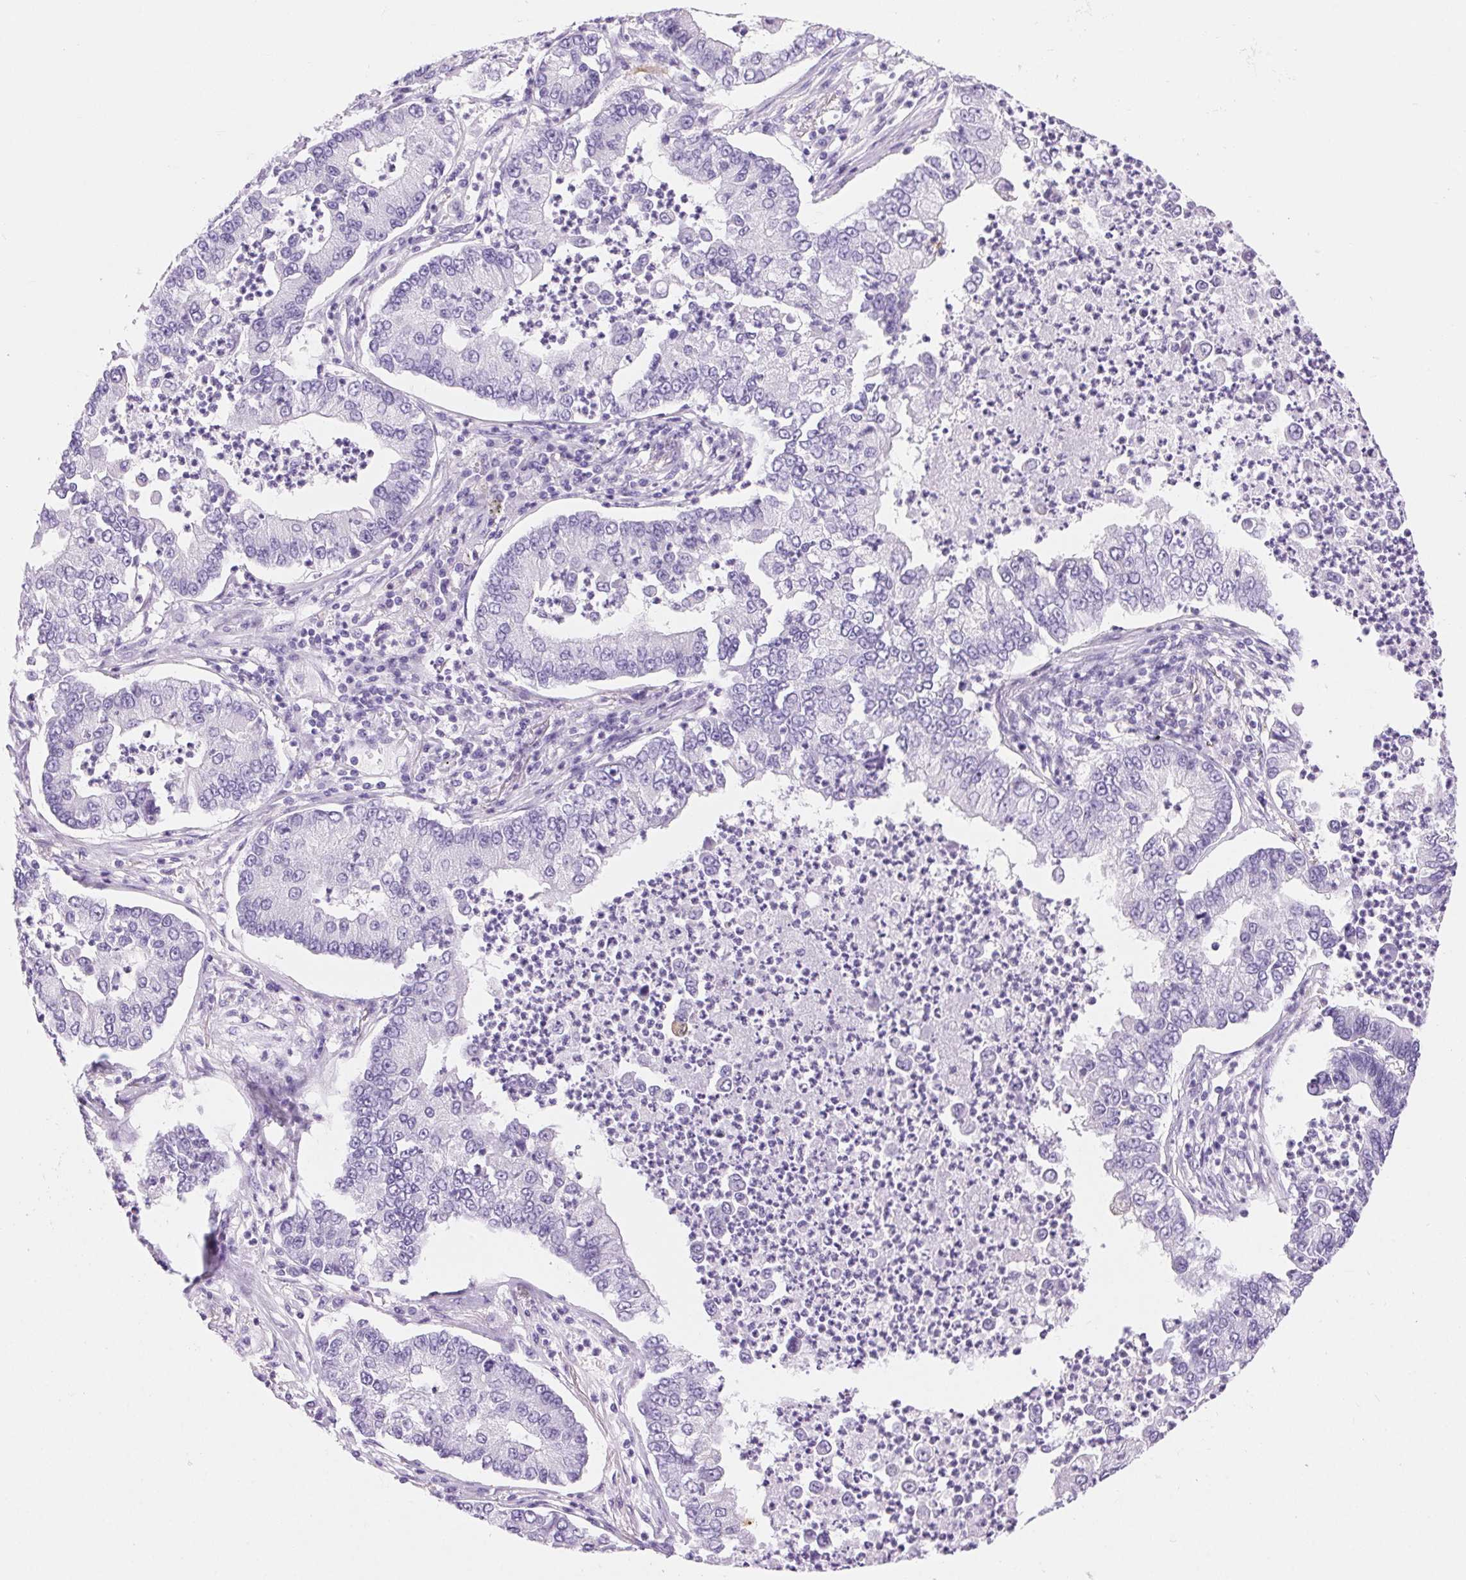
{"staining": {"intensity": "negative", "quantity": "none", "location": "none"}, "tissue": "lung cancer", "cell_type": "Tumor cells", "image_type": "cancer", "snomed": [{"axis": "morphology", "description": "Adenocarcinoma, NOS"}, {"axis": "topography", "description": "Lung"}], "caption": "IHC micrograph of neoplastic tissue: human lung adenocarcinoma stained with DAB demonstrates no significant protein positivity in tumor cells. (Stains: DAB immunohistochemistry (IHC) with hematoxylin counter stain, Microscopy: brightfield microscopy at high magnification).", "gene": "SERPINB3", "patient": {"sex": "female", "age": 57}}